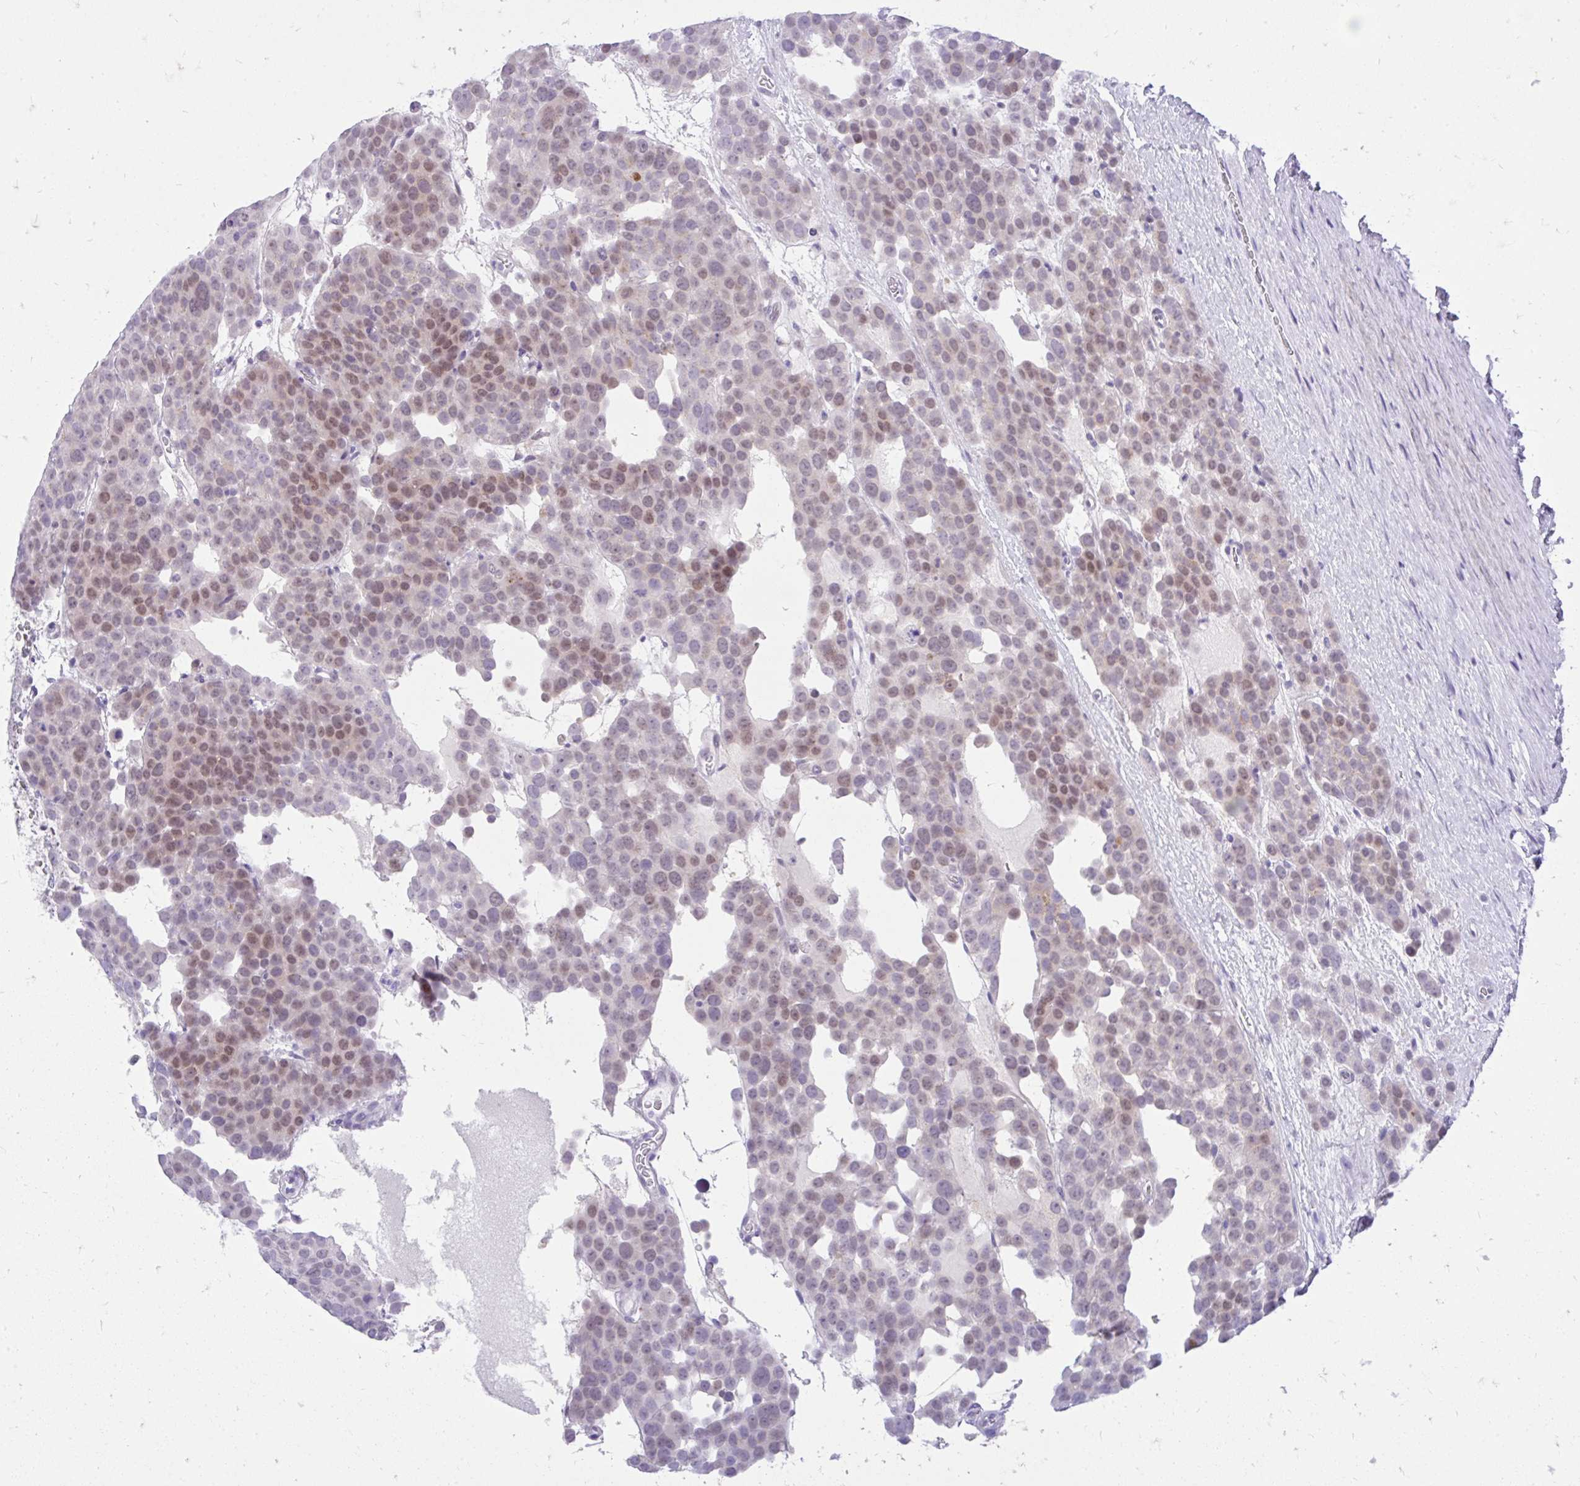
{"staining": {"intensity": "moderate", "quantity": "25%-75%", "location": "nuclear"}, "tissue": "testis cancer", "cell_type": "Tumor cells", "image_type": "cancer", "snomed": [{"axis": "morphology", "description": "Seminoma, NOS"}, {"axis": "topography", "description": "Testis"}], "caption": "Seminoma (testis) stained with IHC shows moderate nuclear expression in approximately 25%-75% of tumor cells.", "gene": "GLB1L2", "patient": {"sex": "male", "age": 71}}